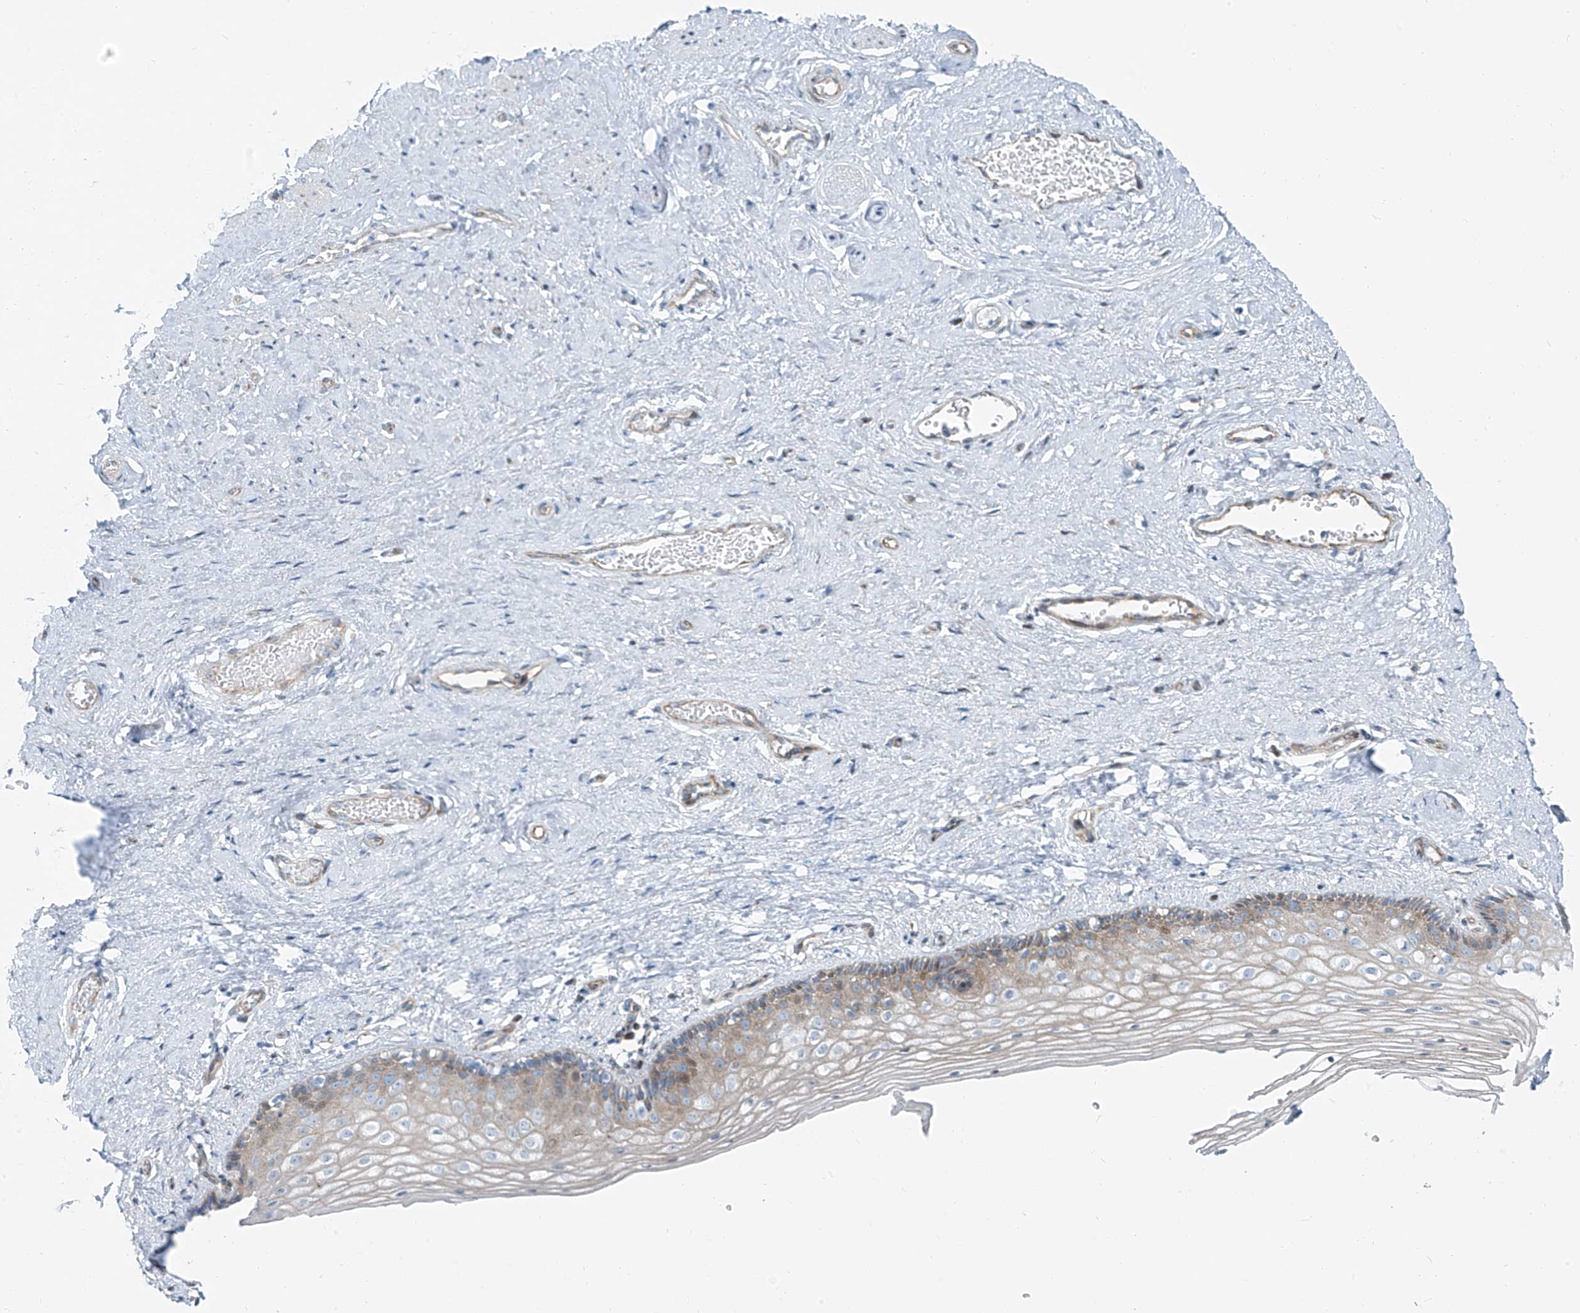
{"staining": {"intensity": "negative", "quantity": "none", "location": "none"}, "tissue": "vagina", "cell_type": "Squamous epithelial cells", "image_type": "normal", "snomed": [{"axis": "morphology", "description": "Normal tissue, NOS"}, {"axis": "topography", "description": "Vagina"}], "caption": "The immunohistochemistry (IHC) photomicrograph has no significant staining in squamous epithelial cells of vagina.", "gene": "HIC2", "patient": {"sex": "female", "age": 46}}